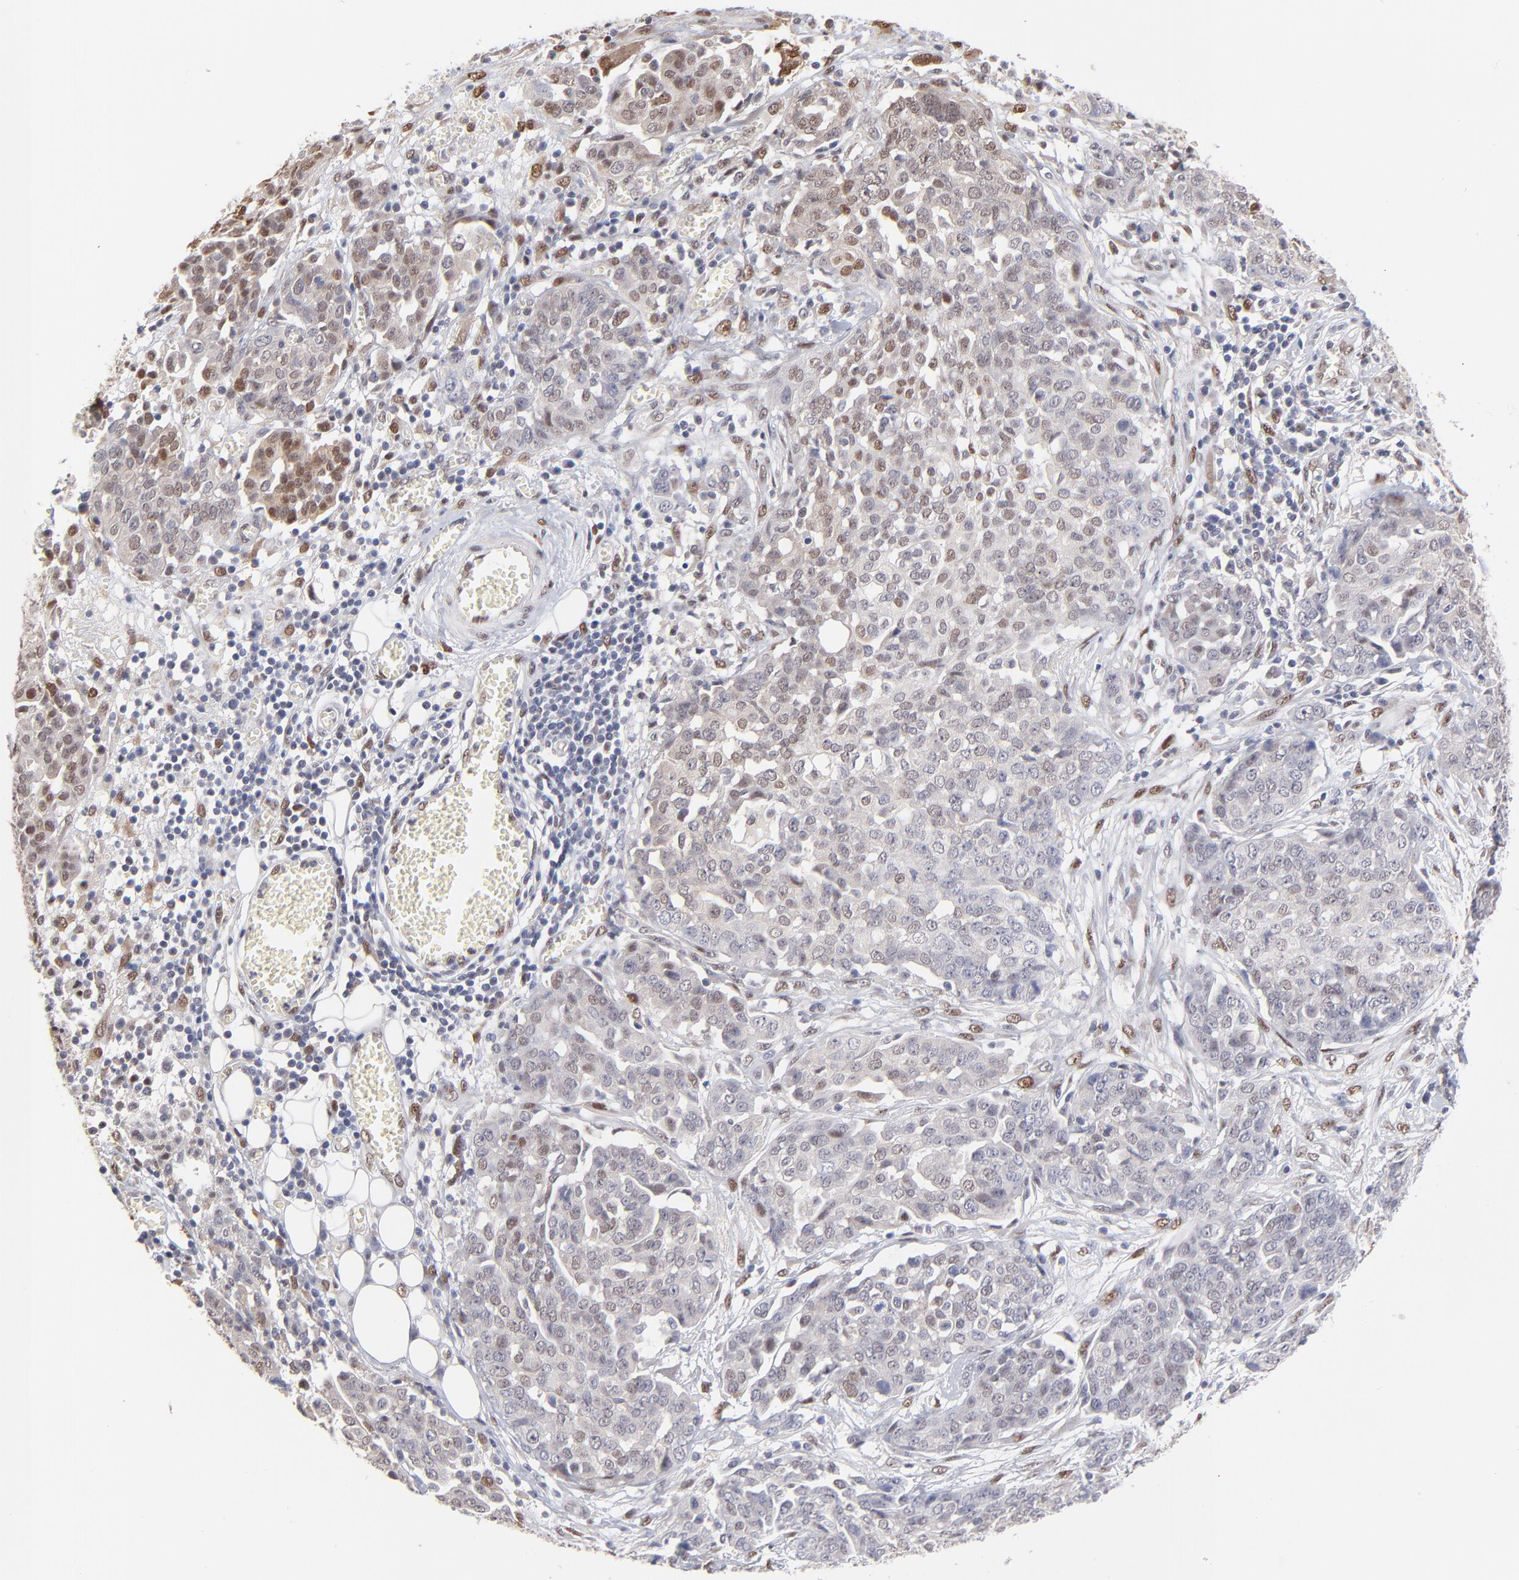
{"staining": {"intensity": "moderate", "quantity": "25%-75%", "location": "nuclear"}, "tissue": "ovarian cancer", "cell_type": "Tumor cells", "image_type": "cancer", "snomed": [{"axis": "morphology", "description": "Cystadenocarcinoma, serous, NOS"}, {"axis": "topography", "description": "Soft tissue"}, {"axis": "topography", "description": "Ovary"}], "caption": "A micrograph of ovarian cancer stained for a protein shows moderate nuclear brown staining in tumor cells. The protein is stained brown, and the nuclei are stained in blue (DAB IHC with brightfield microscopy, high magnification).", "gene": "STAT3", "patient": {"sex": "female", "age": 57}}